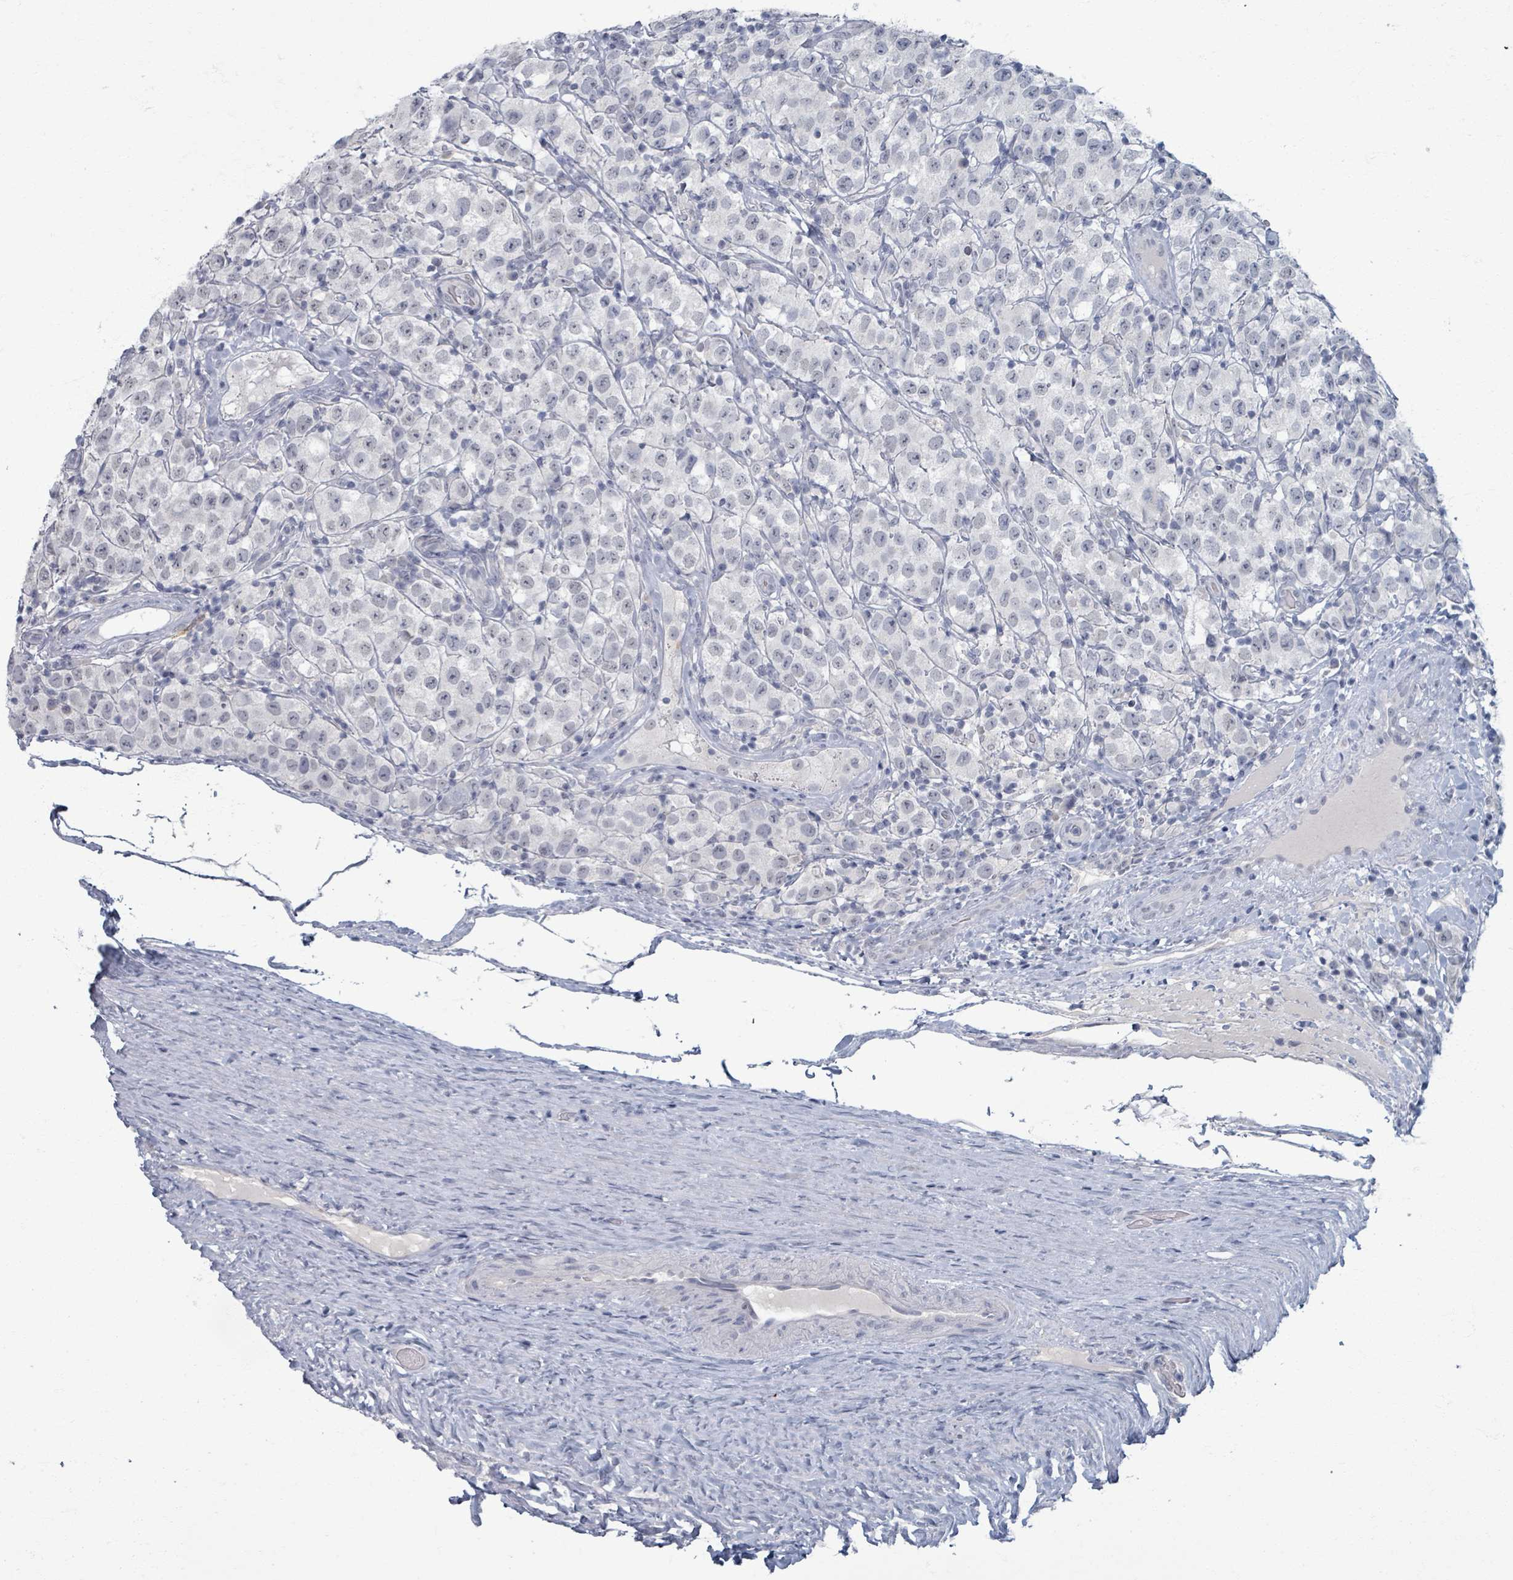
{"staining": {"intensity": "negative", "quantity": "none", "location": "none"}, "tissue": "testis cancer", "cell_type": "Tumor cells", "image_type": "cancer", "snomed": [{"axis": "morphology", "description": "Seminoma, NOS"}, {"axis": "morphology", "description": "Carcinoma, Embryonal, NOS"}, {"axis": "topography", "description": "Testis"}], "caption": "This is a image of immunohistochemistry staining of testis cancer, which shows no expression in tumor cells.", "gene": "WNT11", "patient": {"sex": "male", "age": 41}}